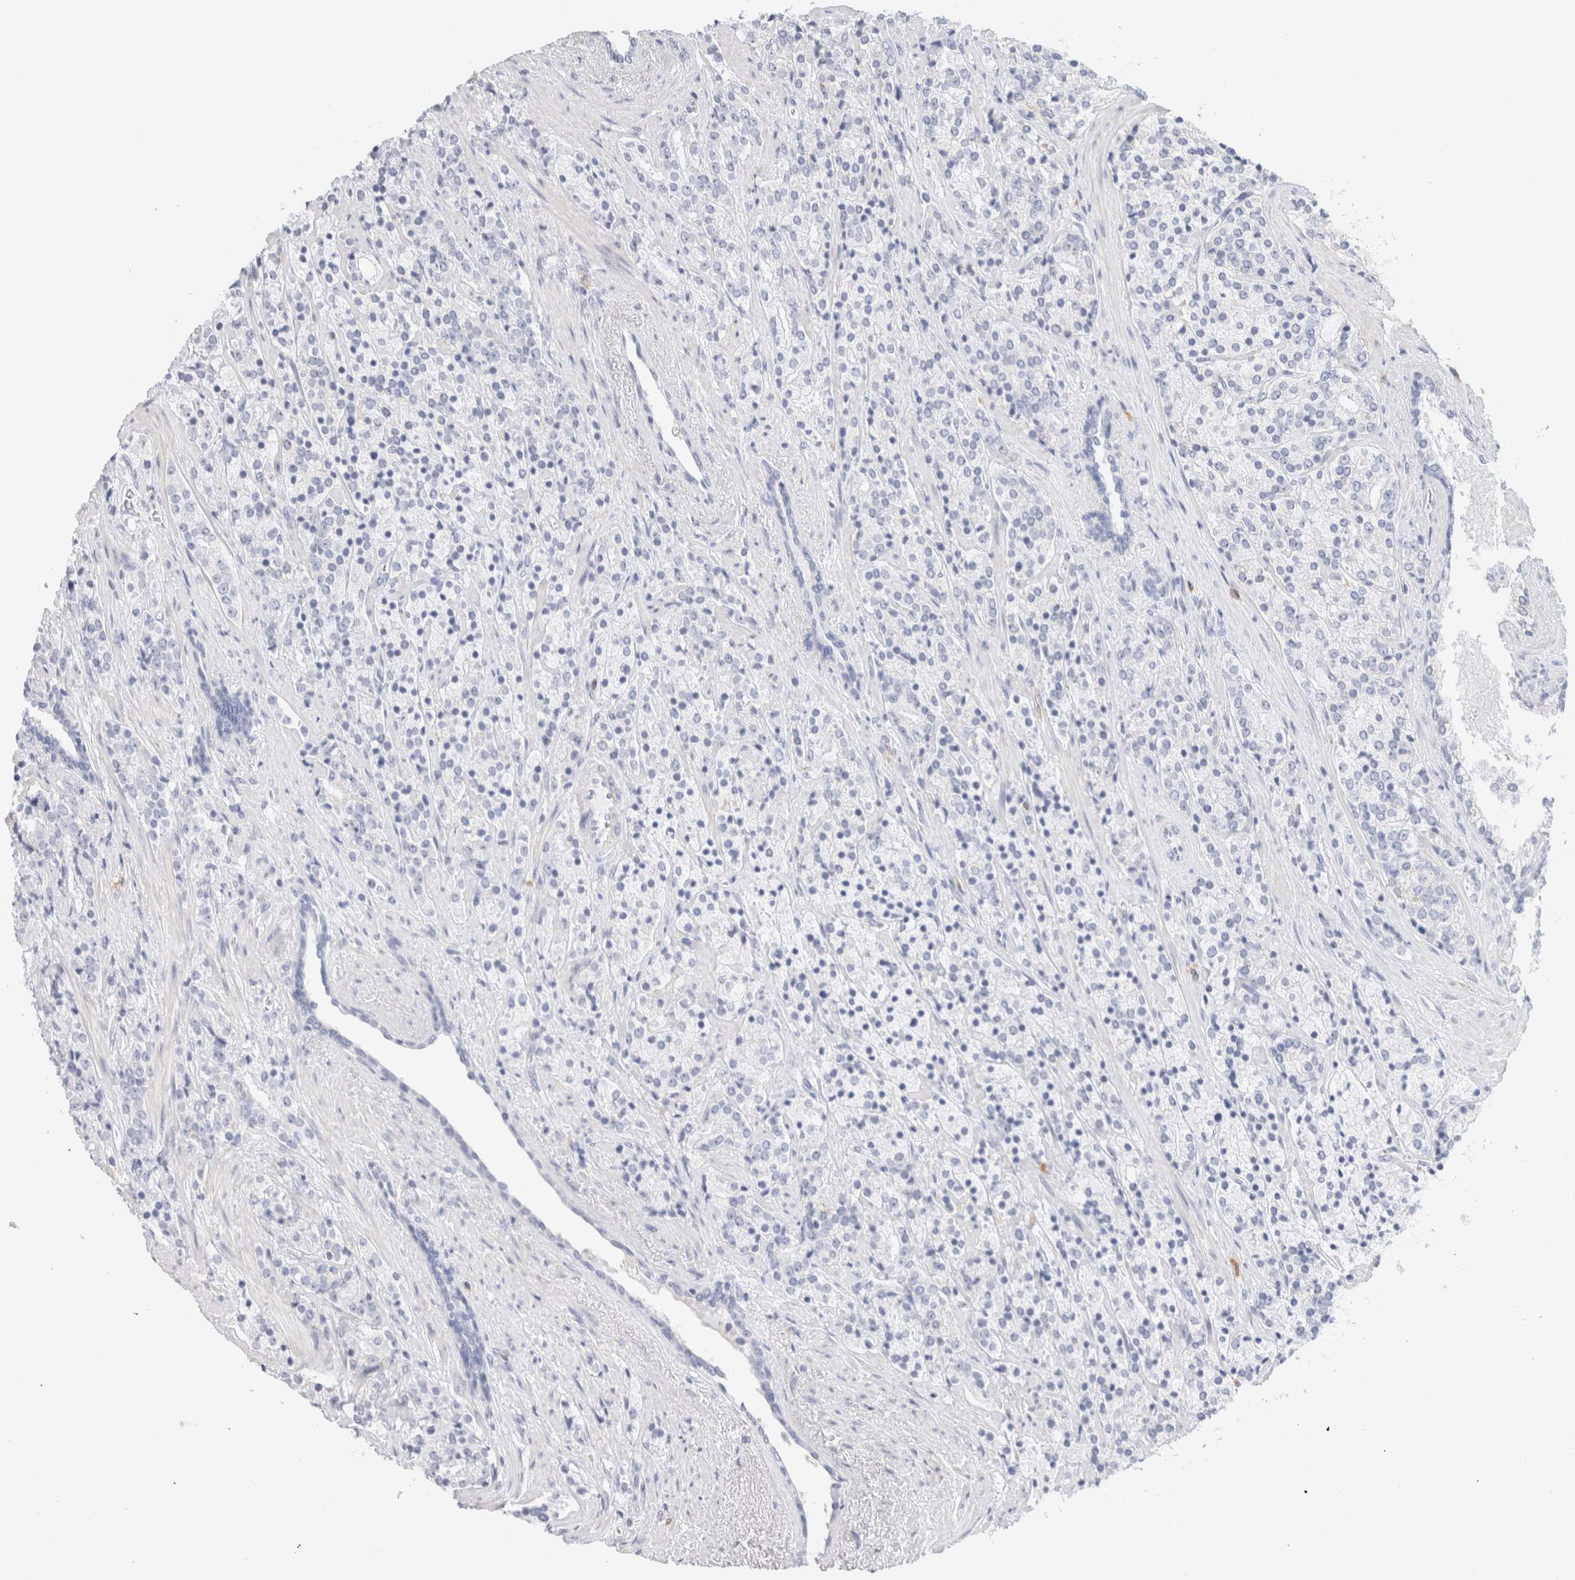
{"staining": {"intensity": "negative", "quantity": "none", "location": "none"}, "tissue": "prostate cancer", "cell_type": "Tumor cells", "image_type": "cancer", "snomed": [{"axis": "morphology", "description": "Adenocarcinoma, High grade"}, {"axis": "topography", "description": "Prostate"}], "caption": "IHC of human prostate adenocarcinoma (high-grade) demonstrates no expression in tumor cells. The staining was performed using DAB to visualize the protein expression in brown, while the nuclei were stained in blue with hematoxylin (Magnification: 20x).", "gene": "ARG1", "patient": {"sex": "male", "age": 71}}